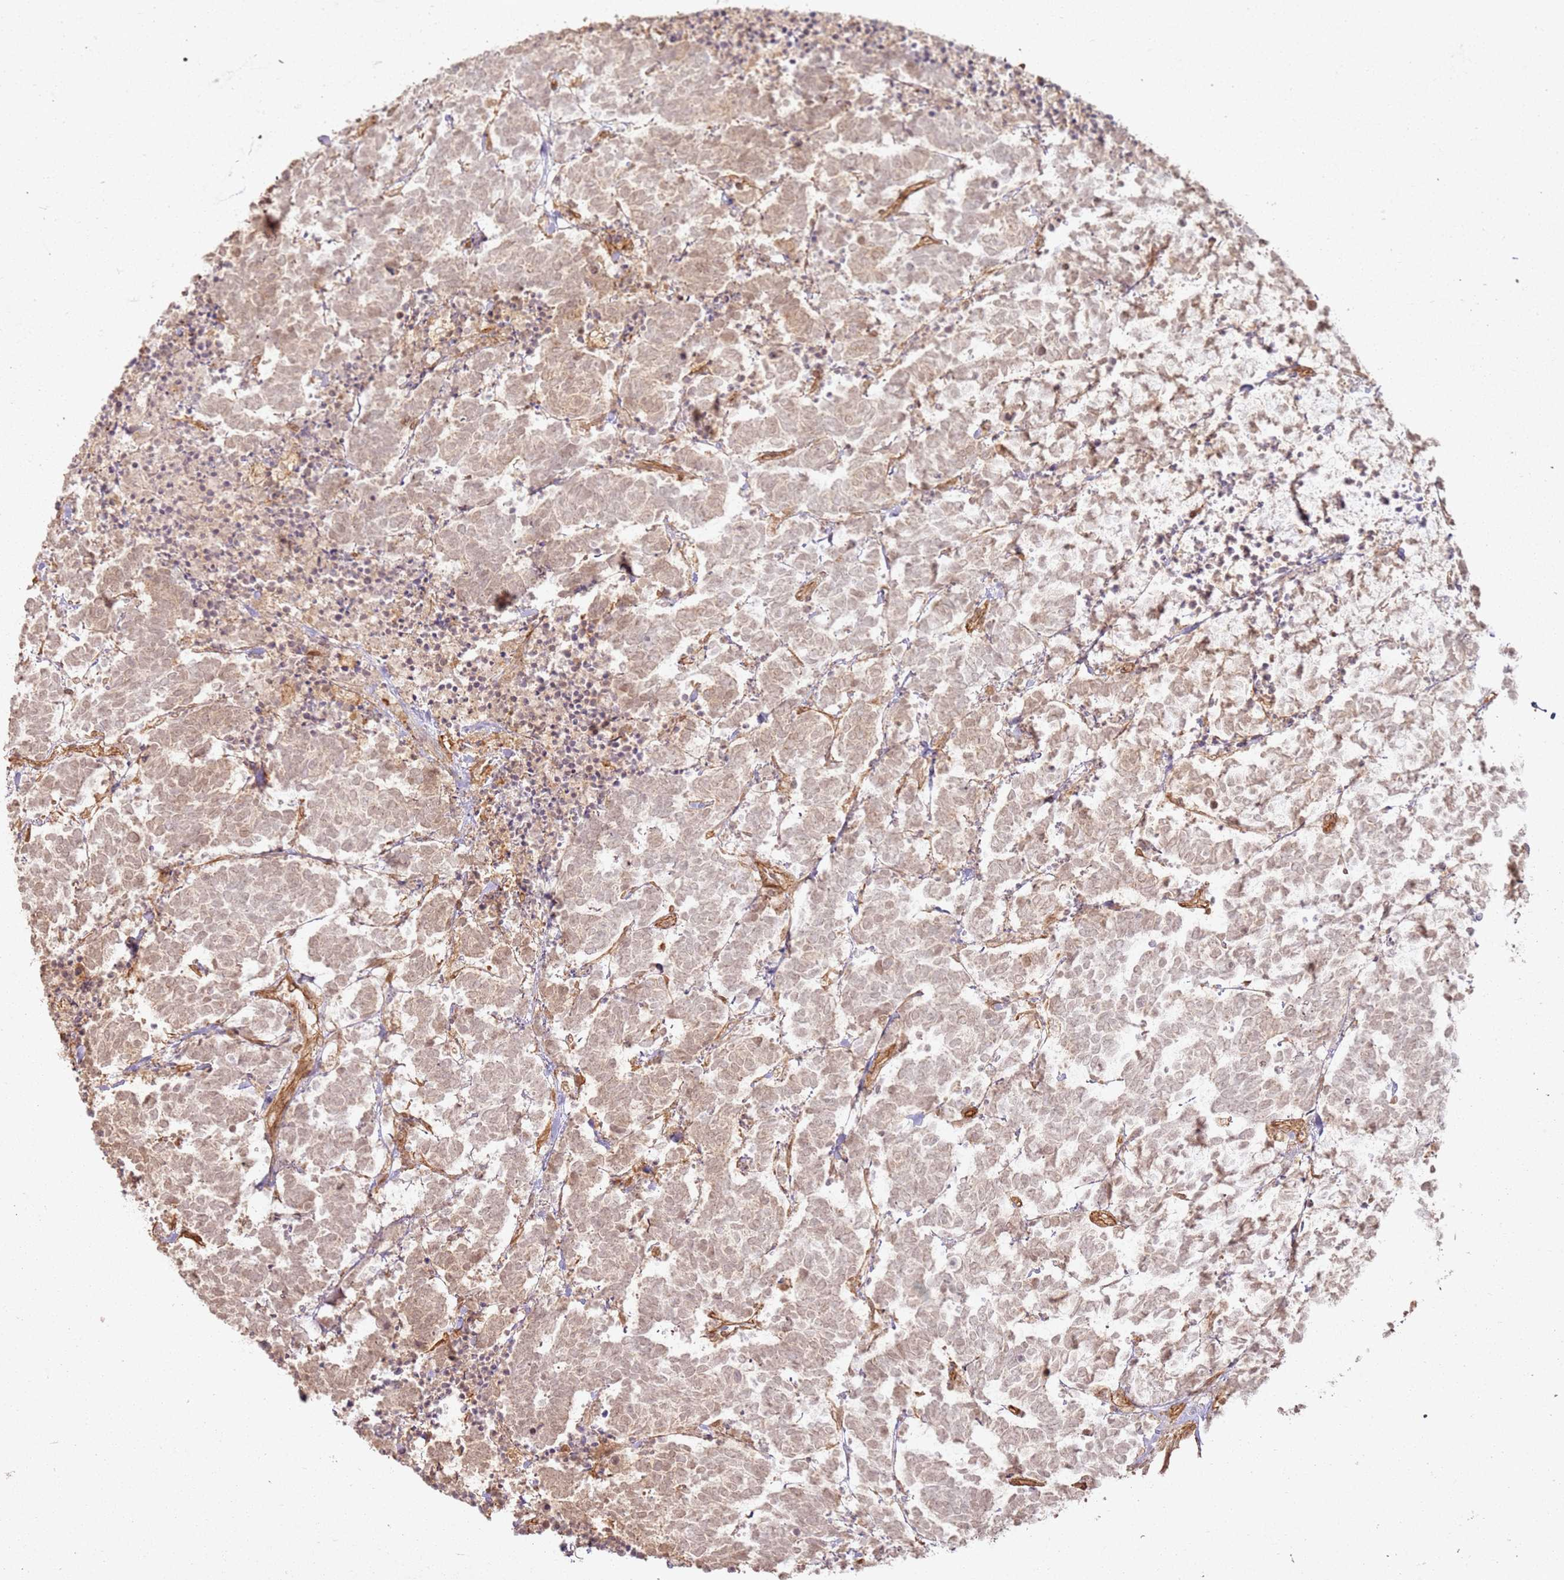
{"staining": {"intensity": "weak", "quantity": "25%-75%", "location": "cytoplasmic/membranous,nuclear"}, "tissue": "carcinoid", "cell_type": "Tumor cells", "image_type": "cancer", "snomed": [{"axis": "morphology", "description": "Carcinoma, NOS"}, {"axis": "morphology", "description": "Carcinoid, malignant, NOS"}, {"axis": "topography", "description": "Prostate"}], "caption": "A histopathology image of carcinoid stained for a protein shows weak cytoplasmic/membranous and nuclear brown staining in tumor cells. (IHC, brightfield microscopy, high magnification).", "gene": "ZNF776", "patient": {"sex": "male", "age": 57}}